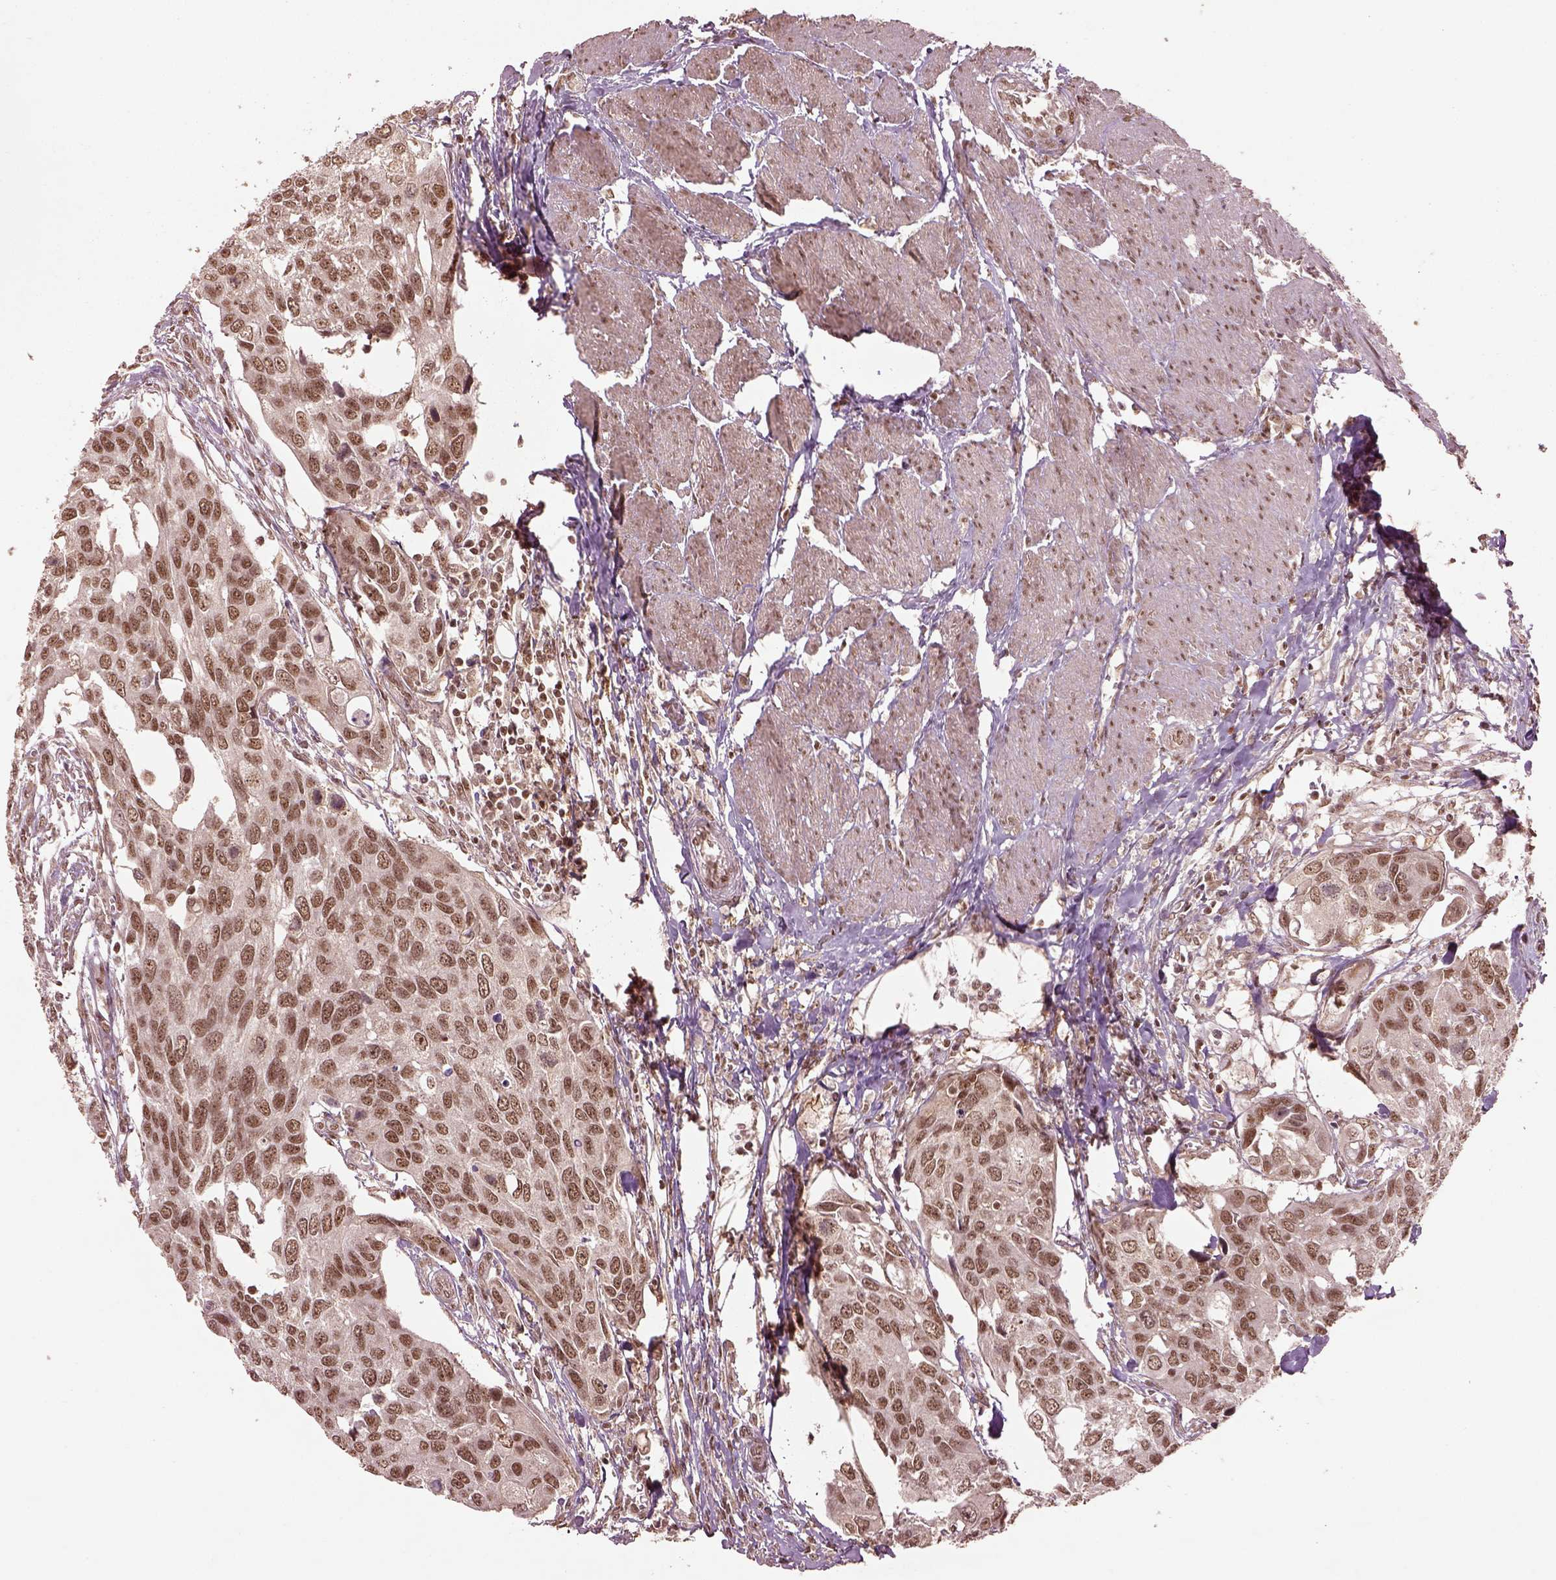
{"staining": {"intensity": "moderate", "quantity": ">75%", "location": "nuclear"}, "tissue": "urothelial cancer", "cell_type": "Tumor cells", "image_type": "cancer", "snomed": [{"axis": "morphology", "description": "Urothelial carcinoma, High grade"}, {"axis": "topography", "description": "Urinary bladder"}], "caption": "High-magnification brightfield microscopy of urothelial cancer stained with DAB (brown) and counterstained with hematoxylin (blue). tumor cells exhibit moderate nuclear positivity is seen in about>75% of cells. The staining was performed using DAB (3,3'-diaminobenzidine), with brown indicating positive protein expression. Nuclei are stained blue with hematoxylin.", "gene": "BRD9", "patient": {"sex": "male", "age": 60}}